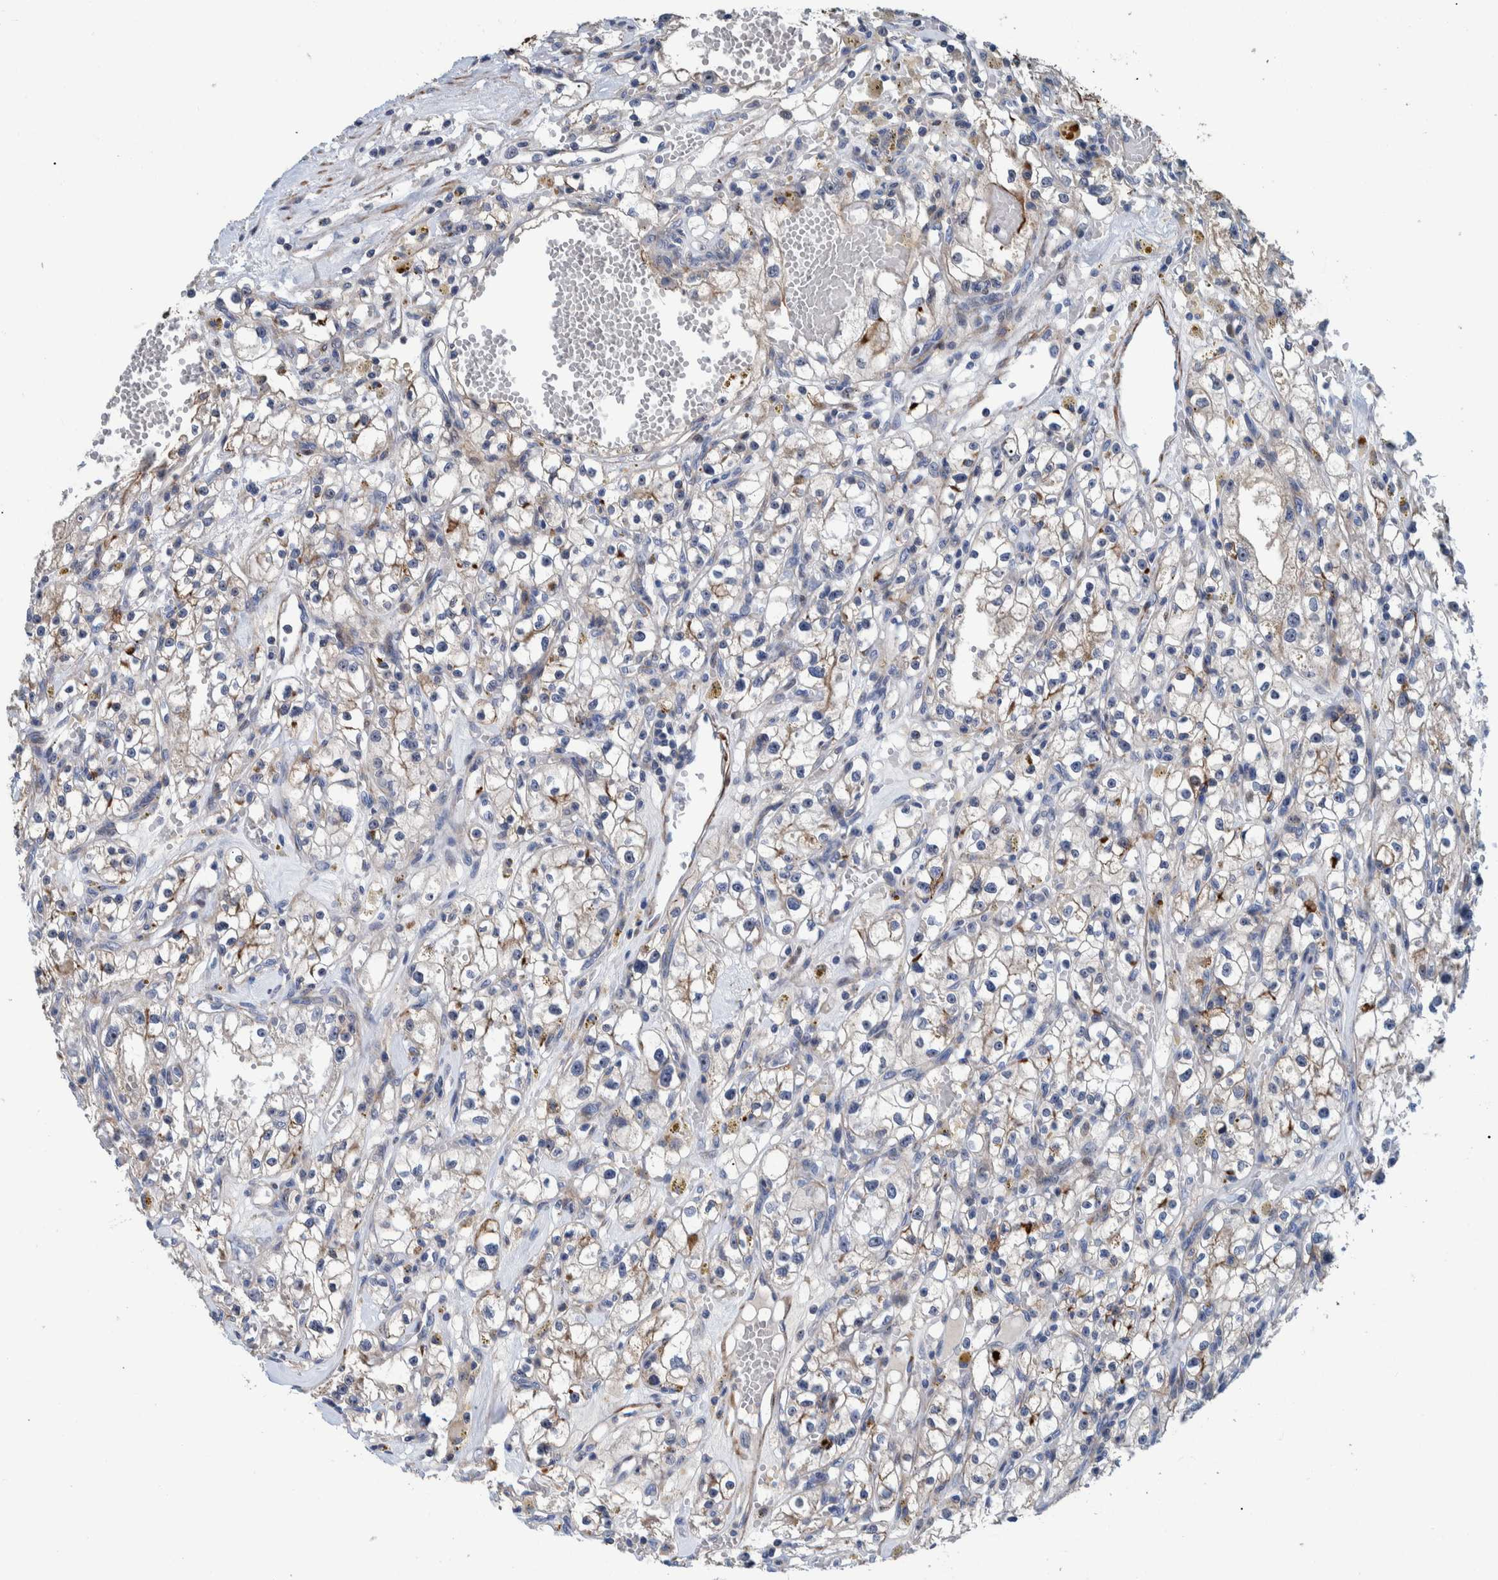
{"staining": {"intensity": "weak", "quantity": "25%-75%", "location": "cytoplasmic/membranous"}, "tissue": "renal cancer", "cell_type": "Tumor cells", "image_type": "cancer", "snomed": [{"axis": "morphology", "description": "Adenocarcinoma, NOS"}, {"axis": "topography", "description": "Kidney"}], "caption": "Immunohistochemistry micrograph of neoplastic tissue: renal adenocarcinoma stained using immunohistochemistry exhibits low levels of weak protein expression localized specifically in the cytoplasmic/membranous of tumor cells, appearing as a cytoplasmic/membranous brown color.", "gene": "MKS1", "patient": {"sex": "male", "age": 56}}